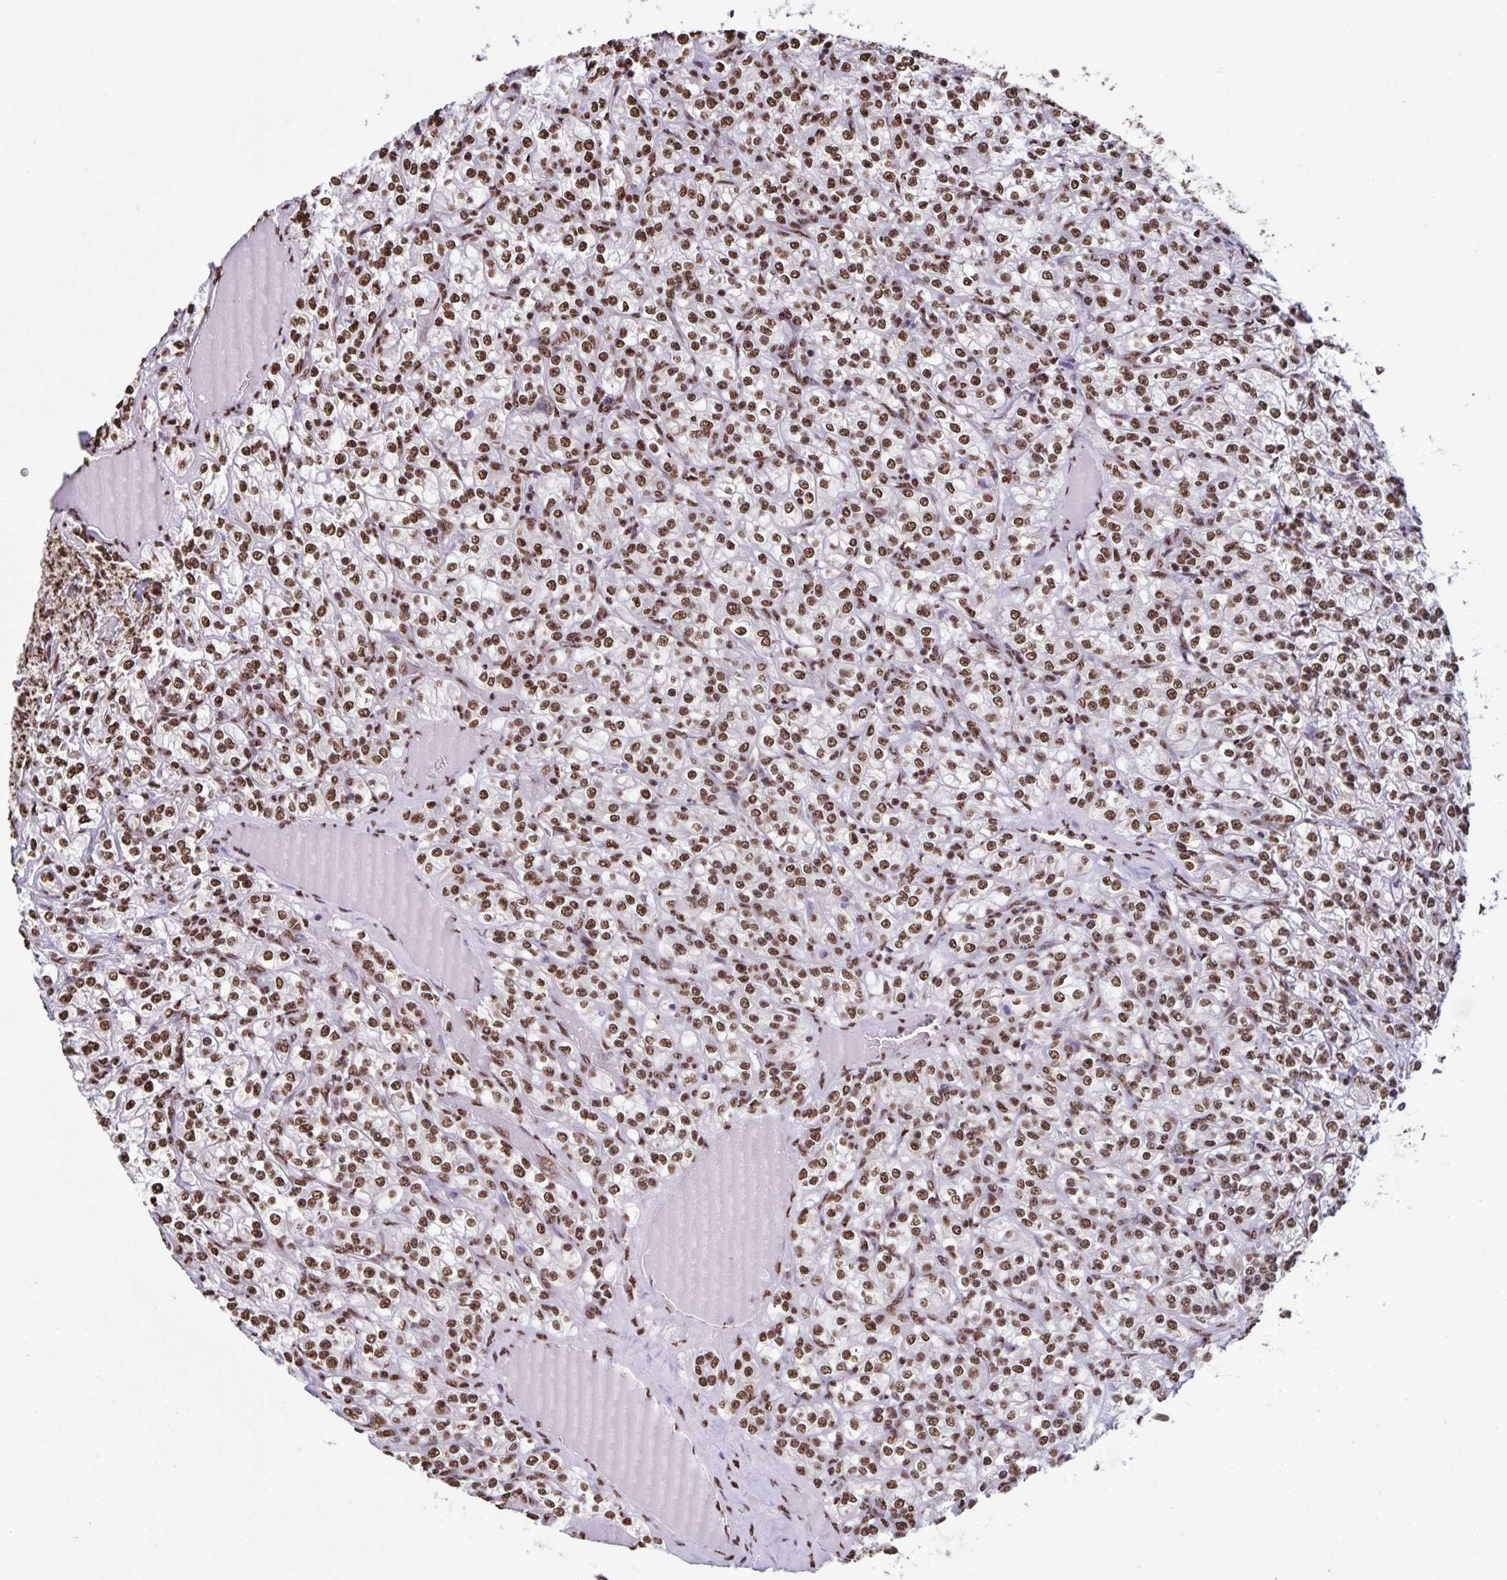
{"staining": {"intensity": "strong", "quantity": ">75%", "location": "nuclear"}, "tissue": "renal cancer", "cell_type": "Tumor cells", "image_type": "cancer", "snomed": [{"axis": "morphology", "description": "Adenocarcinoma, NOS"}, {"axis": "topography", "description": "Kidney"}], "caption": "Immunohistochemistry photomicrograph of renal adenocarcinoma stained for a protein (brown), which shows high levels of strong nuclear expression in approximately >75% of tumor cells.", "gene": "DUT", "patient": {"sex": "male", "age": 77}}